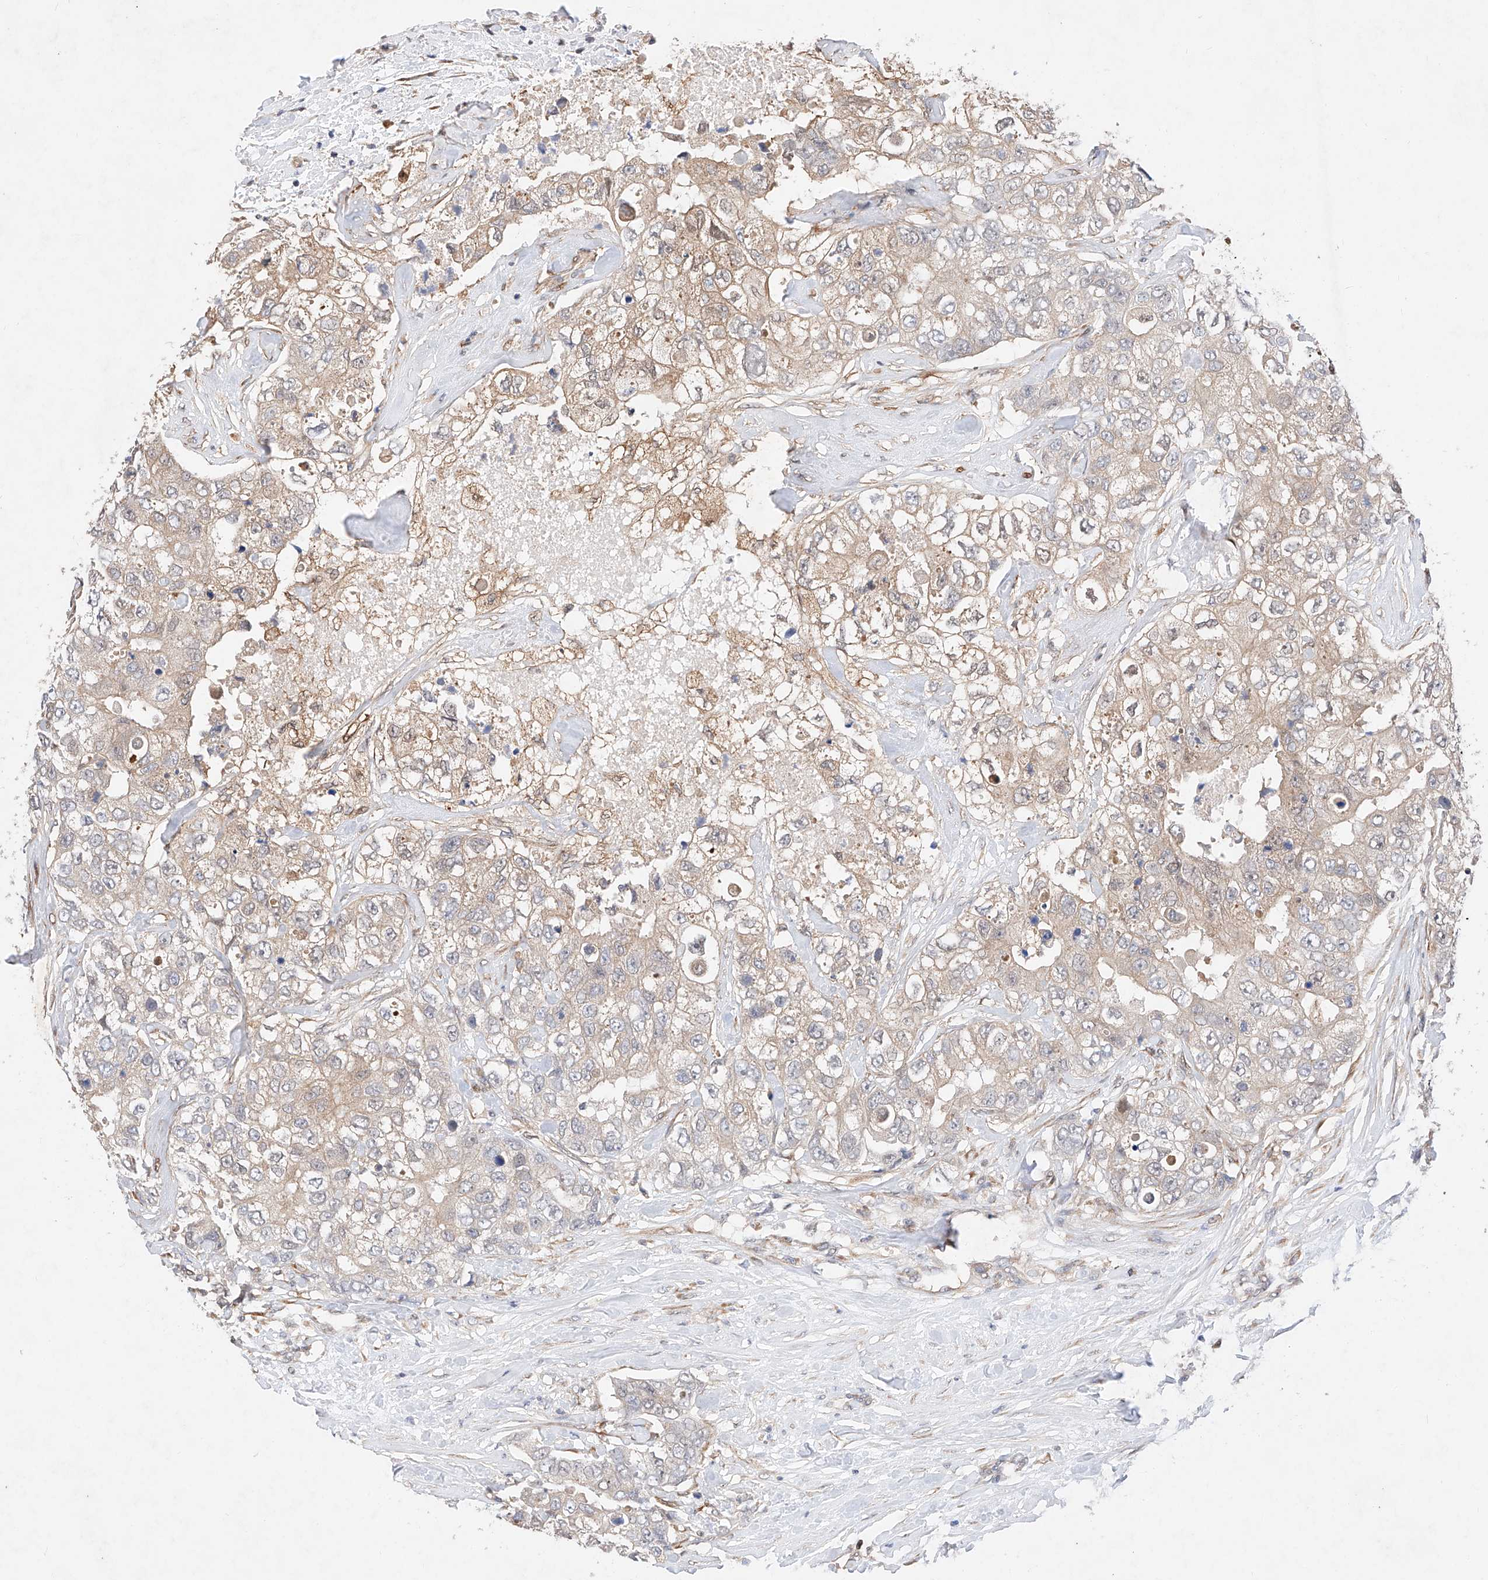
{"staining": {"intensity": "weak", "quantity": "25%-75%", "location": "cytoplasmic/membranous"}, "tissue": "breast cancer", "cell_type": "Tumor cells", "image_type": "cancer", "snomed": [{"axis": "morphology", "description": "Duct carcinoma"}, {"axis": "topography", "description": "Breast"}], "caption": "Immunohistochemistry photomicrograph of neoplastic tissue: breast cancer (infiltrating ductal carcinoma) stained using immunohistochemistry (IHC) exhibits low levels of weak protein expression localized specifically in the cytoplasmic/membranous of tumor cells, appearing as a cytoplasmic/membranous brown color.", "gene": "ZSCAN4", "patient": {"sex": "female", "age": 62}}